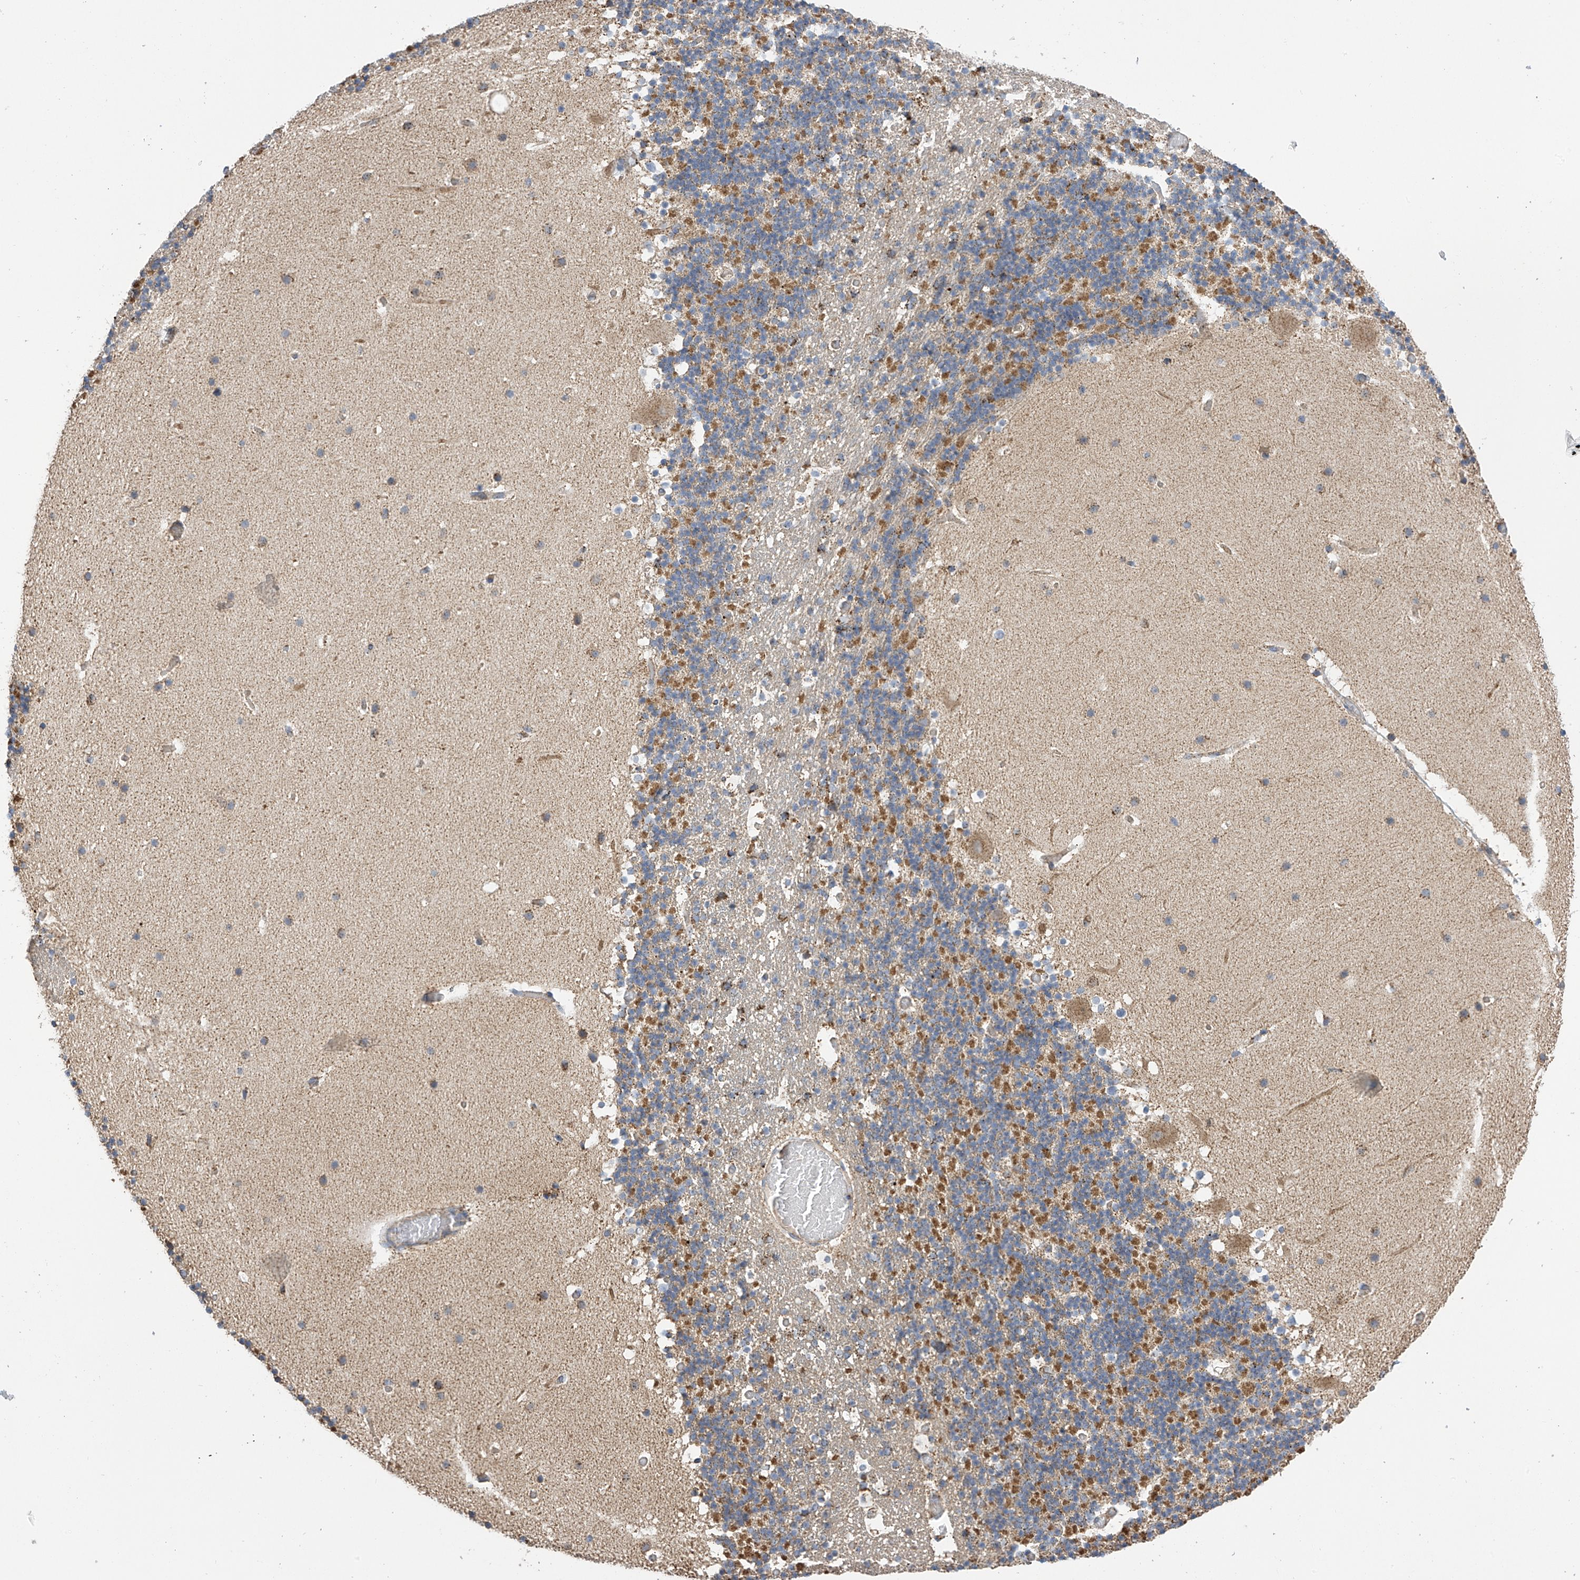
{"staining": {"intensity": "moderate", "quantity": "25%-75%", "location": "cytoplasmic/membranous"}, "tissue": "cerebellum", "cell_type": "Cells in granular layer", "image_type": "normal", "snomed": [{"axis": "morphology", "description": "Normal tissue, NOS"}, {"axis": "topography", "description": "Cerebellum"}], "caption": "The immunohistochemical stain highlights moderate cytoplasmic/membranous positivity in cells in granular layer of normal cerebellum.", "gene": "PNPT1", "patient": {"sex": "male", "age": 57}}